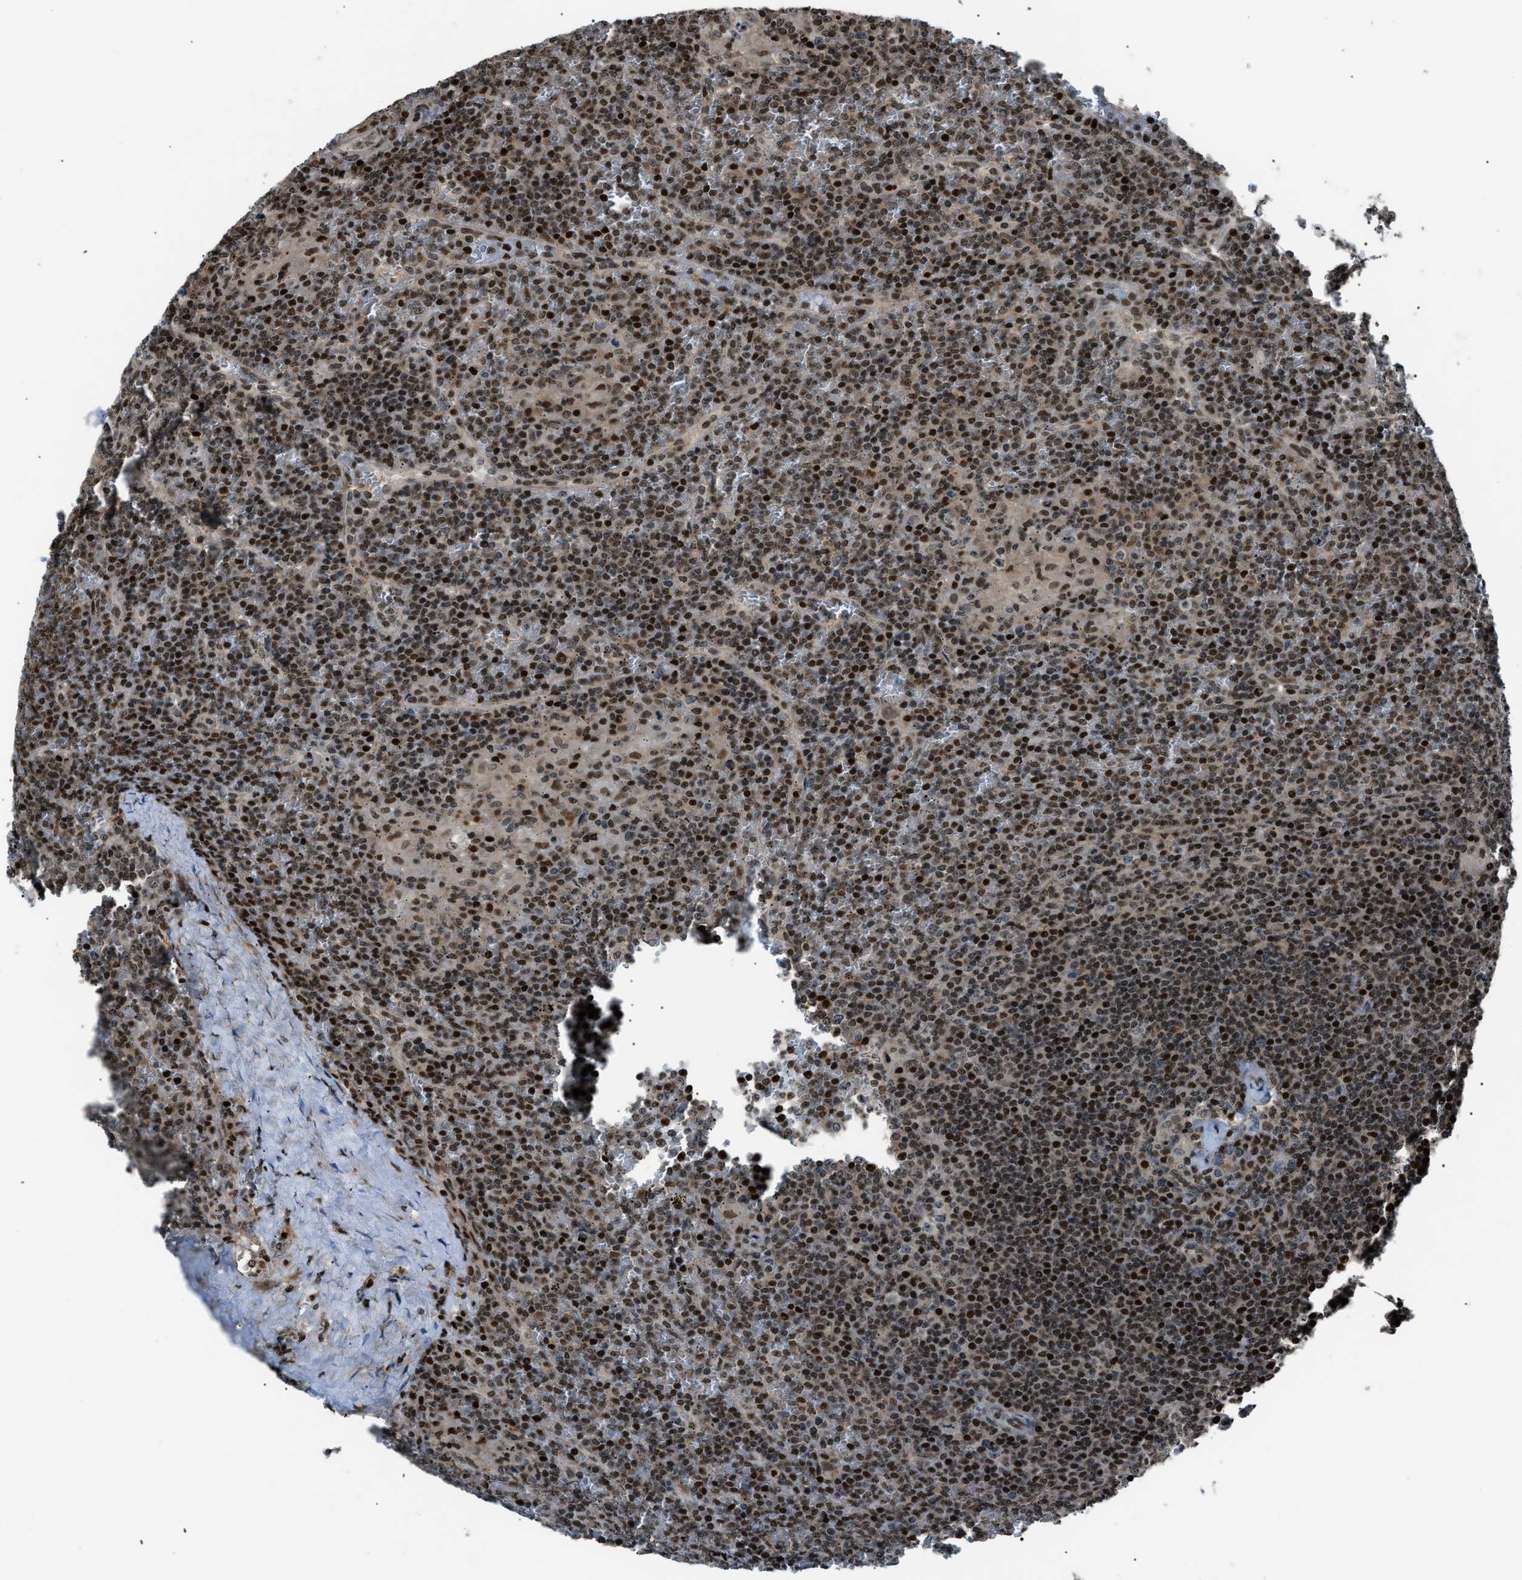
{"staining": {"intensity": "moderate", "quantity": ">75%", "location": "nuclear"}, "tissue": "lymphoma", "cell_type": "Tumor cells", "image_type": "cancer", "snomed": [{"axis": "morphology", "description": "Malignant lymphoma, non-Hodgkin's type, Low grade"}, {"axis": "topography", "description": "Spleen"}], "caption": "Human low-grade malignant lymphoma, non-Hodgkin's type stained with a protein marker demonstrates moderate staining in tumor cells.", "gene": "PRKX", "patient": {"sex": "female", "age": 19}}